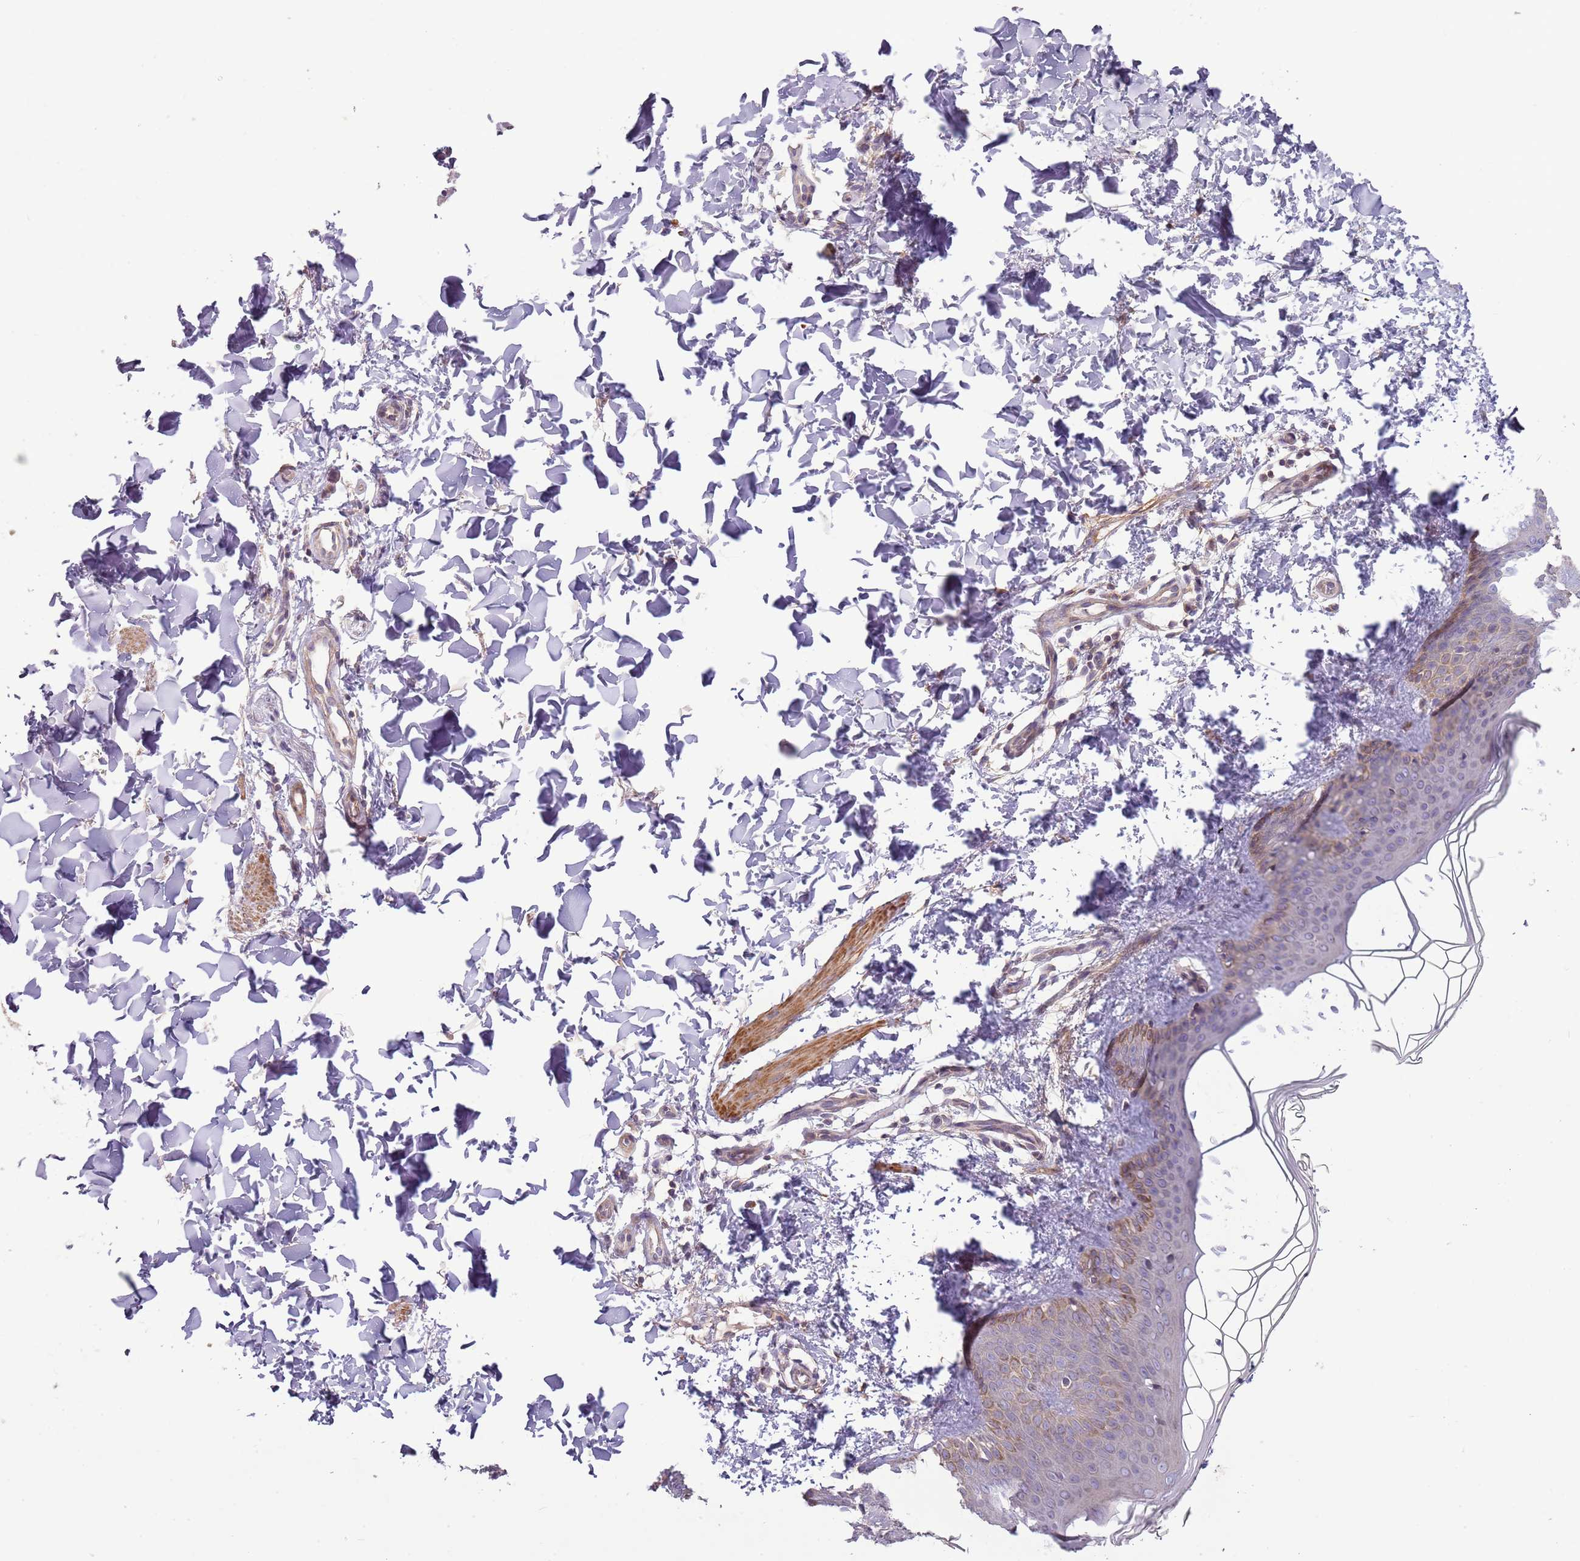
{"staining": {"intensity": "weak", "quantity": ">75%", "location": "cytoplasmic/membranous"}, "tissue": "skin", "cell_type": "Fibroblasts", "image_type": "normal", "snomed": [{"axis": "morphology", "description": "Normal tissue, NOS"}, {"axis": "topography", "description": "Skin"}], "caption": "Protein expression analysis of normal human skin reveals weak cytoplasmic/membranous expression in about >75% of fibroblasts.", "gene": "DTD2", "patient": {"sex": "male", "age": 36}}